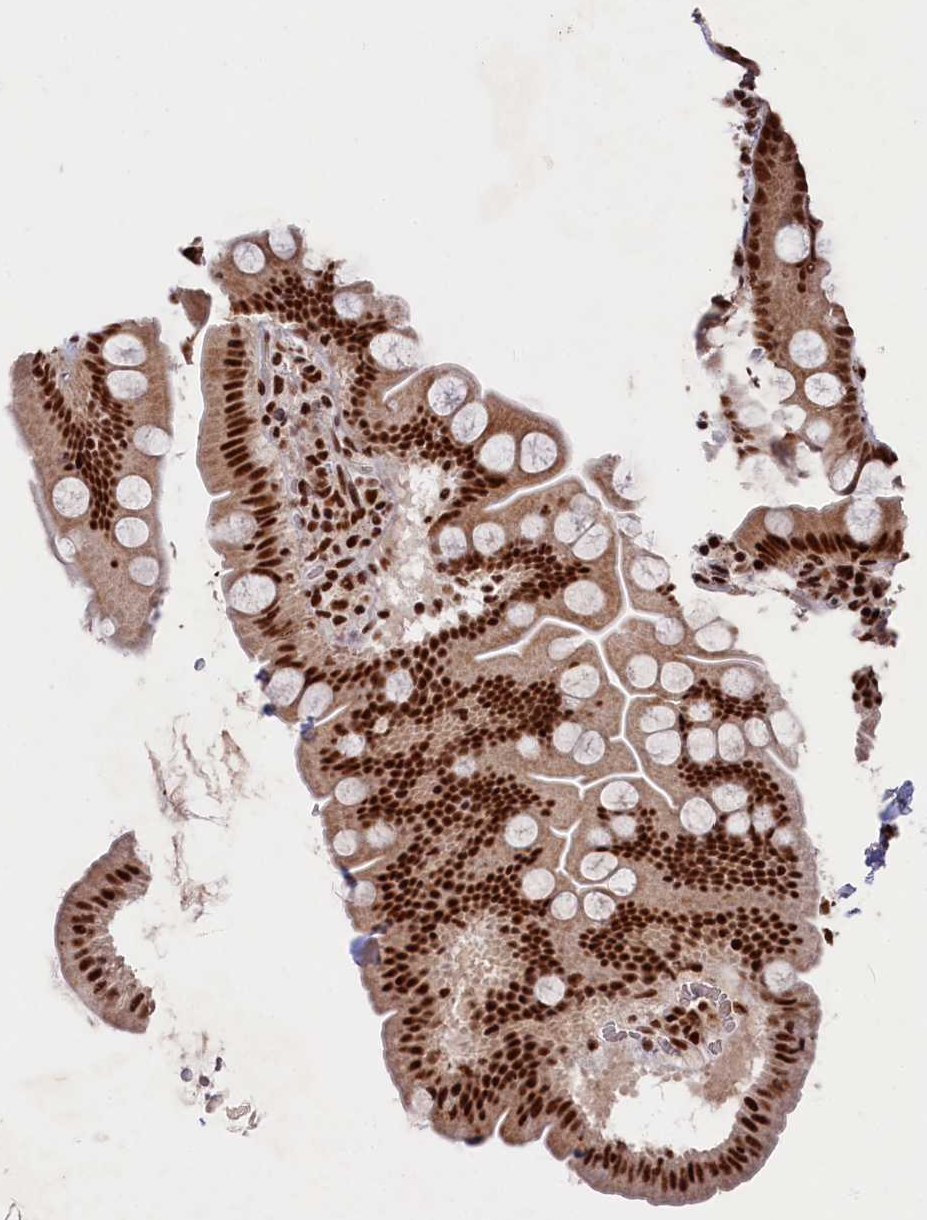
{"staining": {"intensity": "strong", "quantity": ">75%", "location": "nuclear"}, "tissue": "small intestine", "cell_type": "Glandular cells", "image_type": "normal", "snomed": [{"axis": "morphology", "description": "Normal tissue, NOS"}, {"axis": "topography", "description": "Small intestine"}], "caption": "An image of small intestine stained for a protein shows strong nuclear brown staining in glandular cells.", "gene": "PRPF31", "patient": {"sex": "female", "age": 68}}